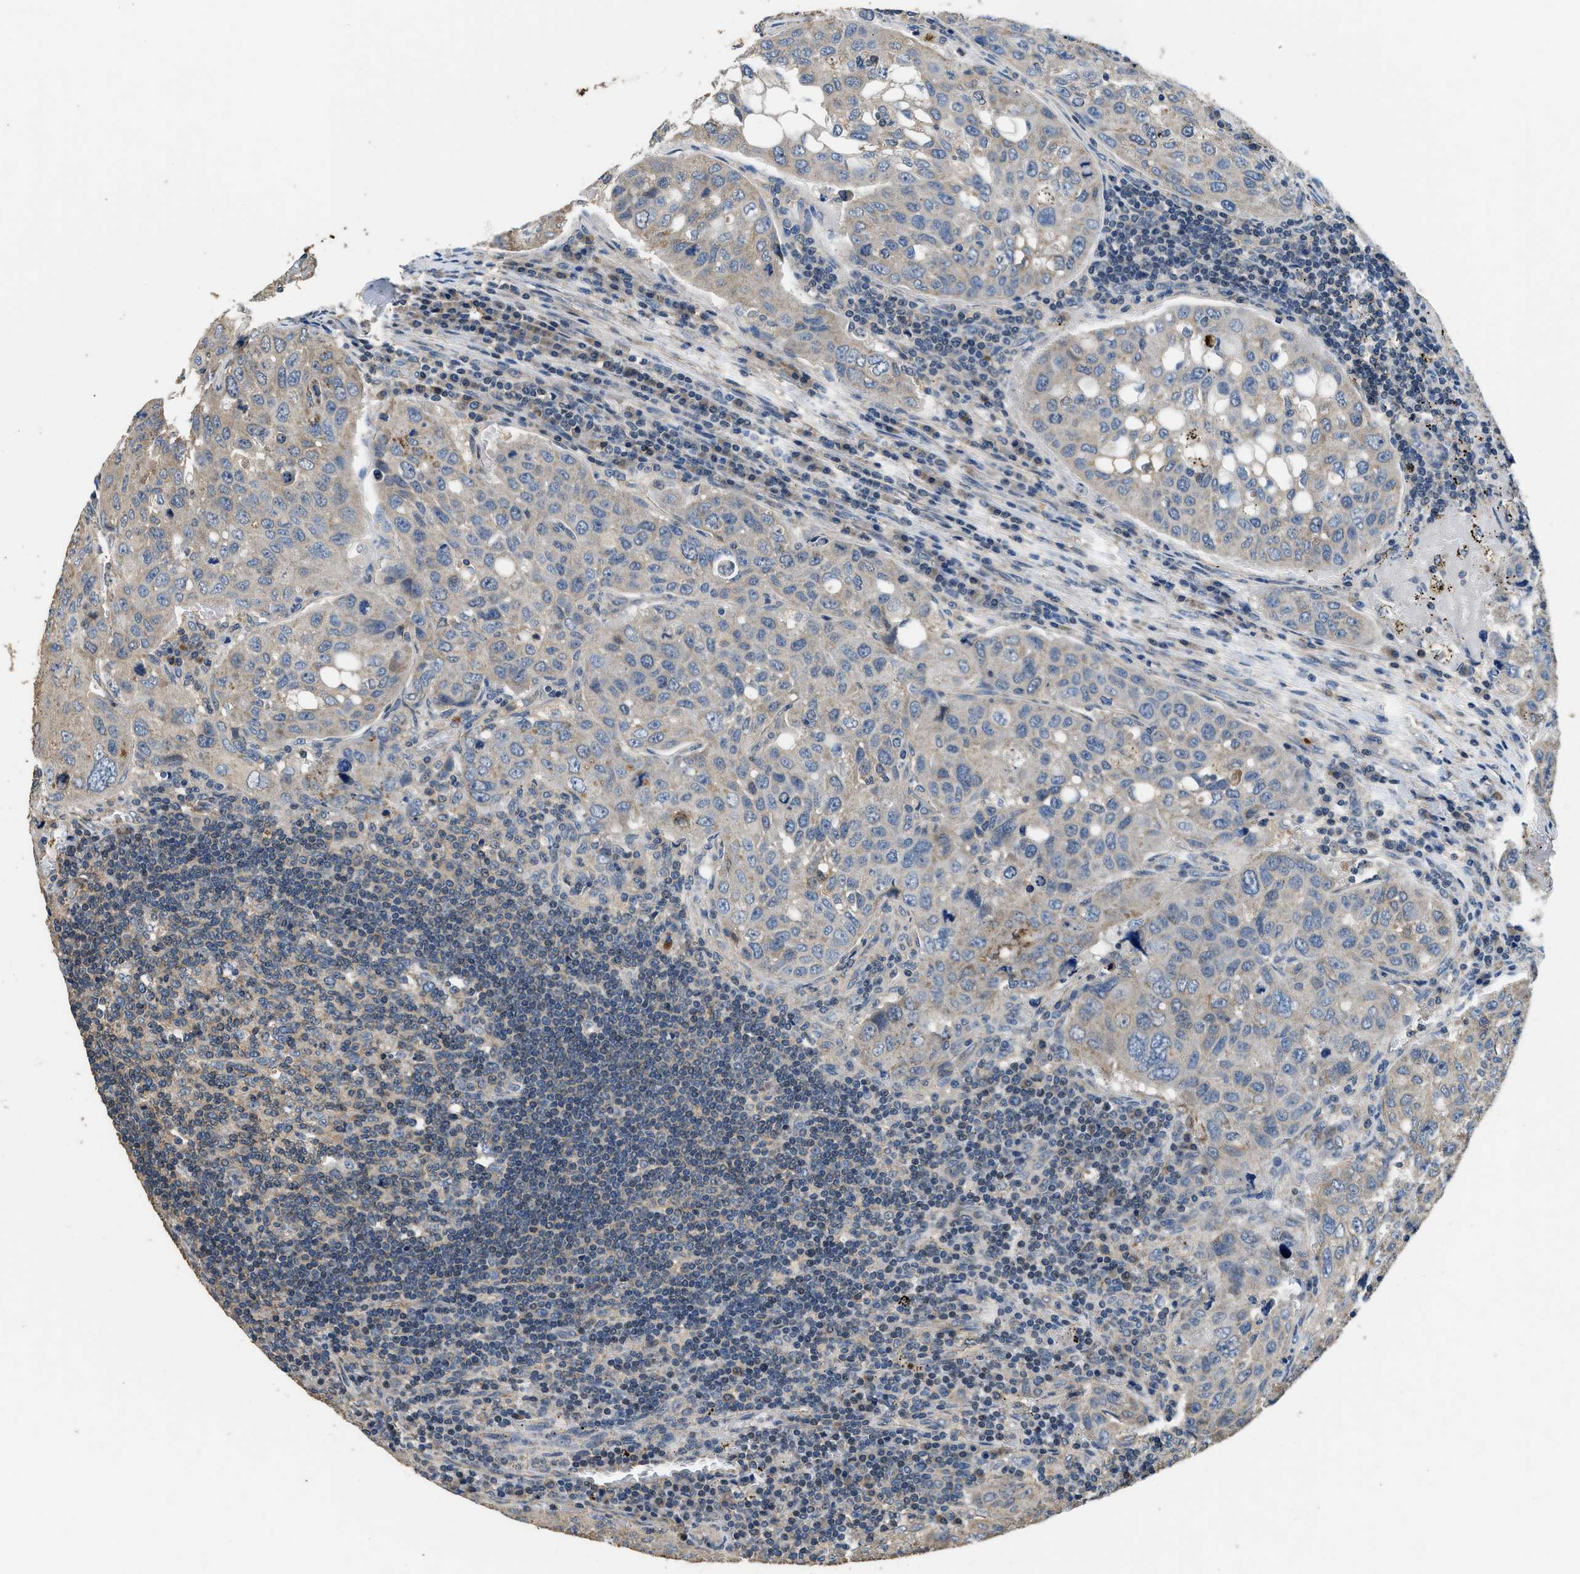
{"staining": {"intensity": "weak", "quantity": "25%-75%", "location": "cytoplasmic/membranous"}, "tissue": "urothelial cancer", "cell_type": "Tumor cells", "image_type": "cancer", "snomed": [{"axis": "morphology", "description": "Urothelial carcinoma, High grade"}, {"axis": "topography", "description": "Lymph node"}, {"axis": "topography", "description": "Urinary bladder"}], "caption": "Protein expression analysis of human urothelial carcinoma (high-grade) reveals weak cytoplasmic/membranous staining in approximately 25%-75% of tumor cells.", "gene": "SSH2", "patient": {"sex": "male", "age": 51}}